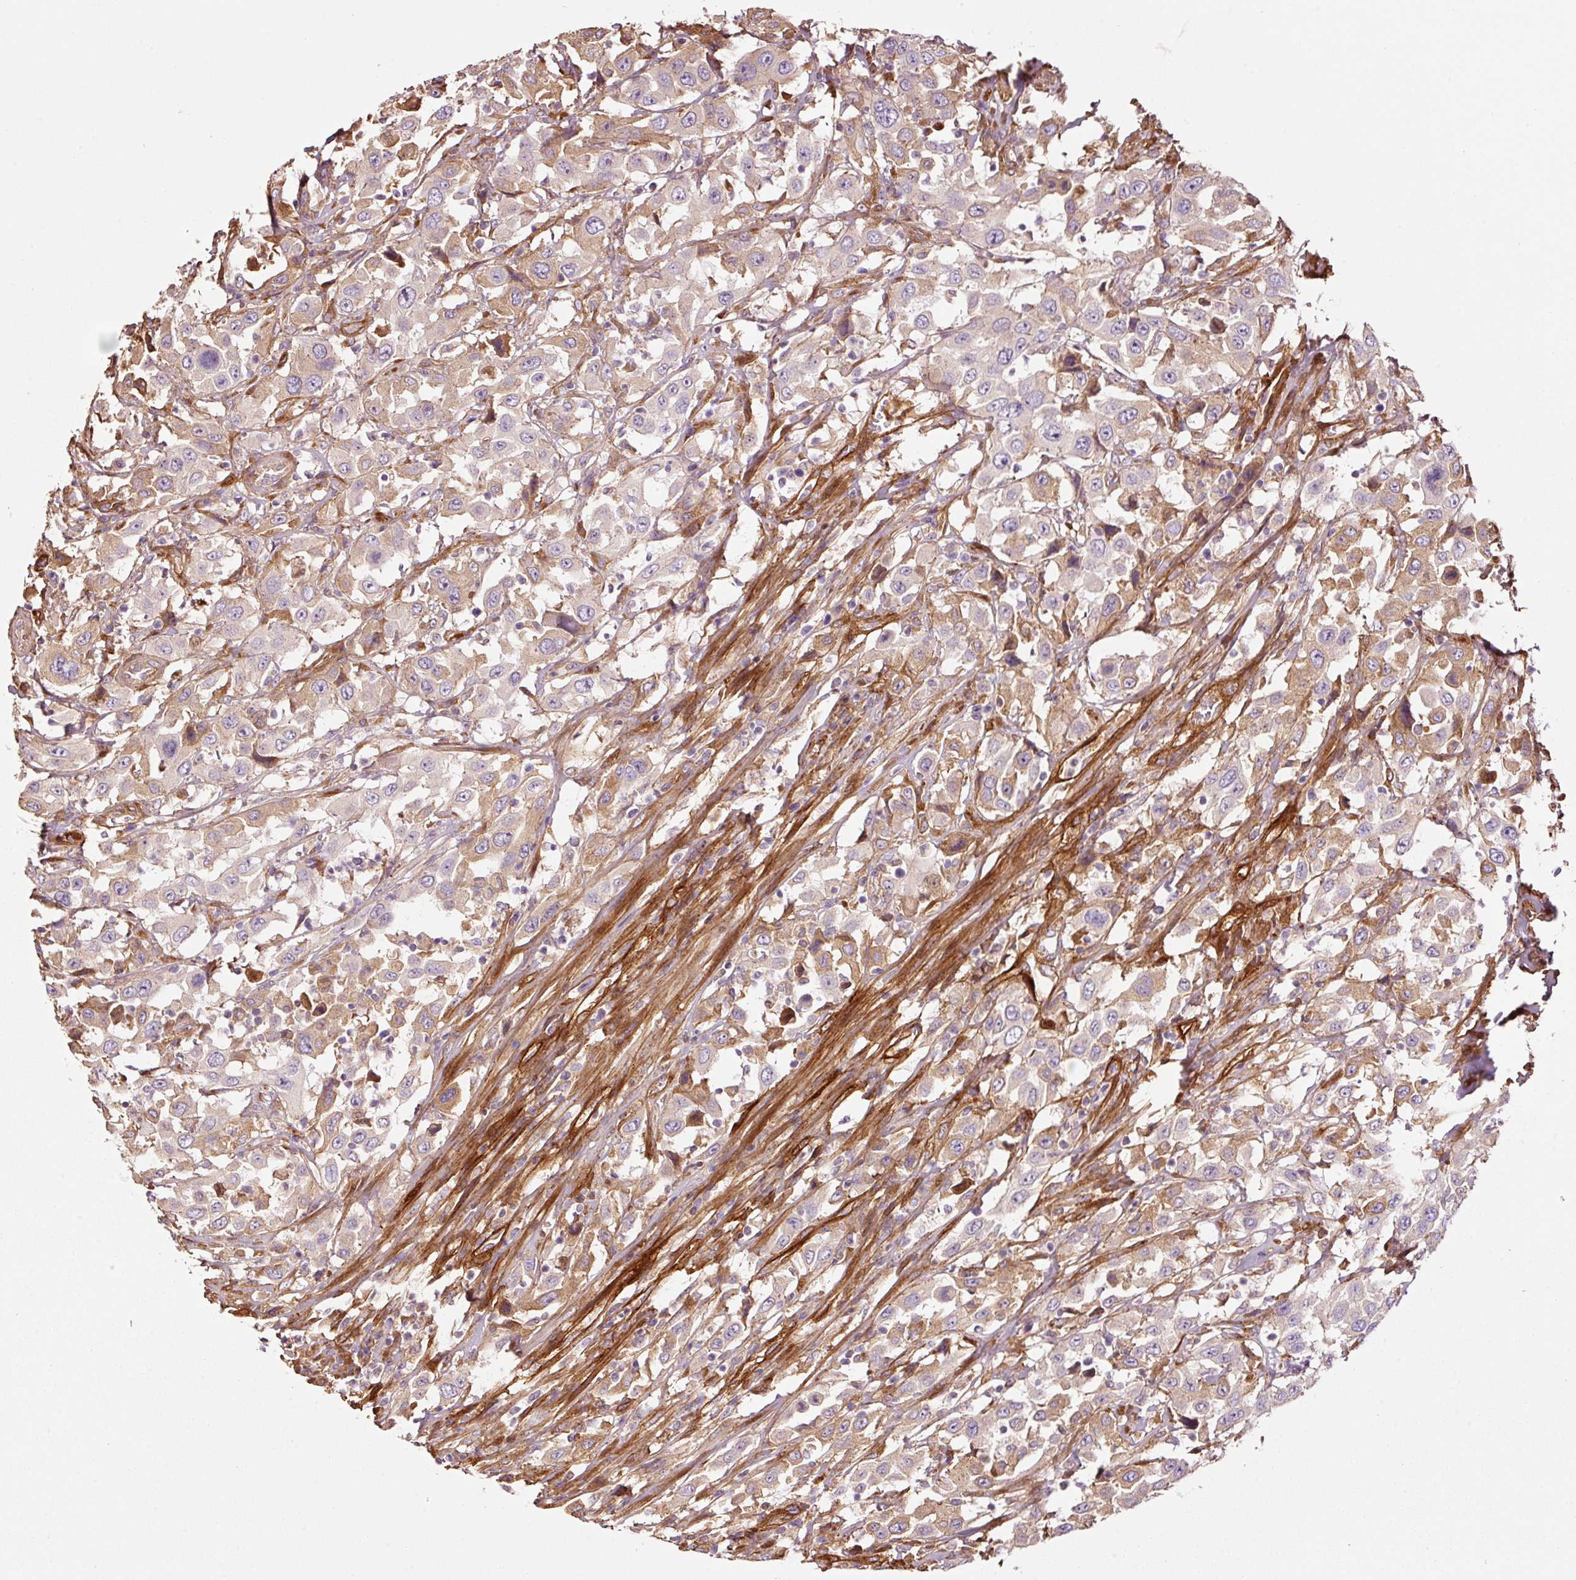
{"staining": {"intensity": "weak", "quantity": "25%-75%", "location": "cytoplasmic/membranous"}, "tissue": "urothelial cancer", "cell_type": "Tumor cells", "image_type": "cancer", "snomed": [{"axis": "morphology", "description": "Urothelial carcinoma, High grade"}, {"axis": "topography", "description": "Urinary bladder"}], "caption": "High-grade urothelial carcinoma stained with DAB IHC shows low levels of weak cytoplasmic/membranous staining in about 25%-75% of tumor cells. (DAB IHC with brightfield microscopy, high magnification).", "gene": "NID2", "patient": {"sex": "male", "age": 61}}